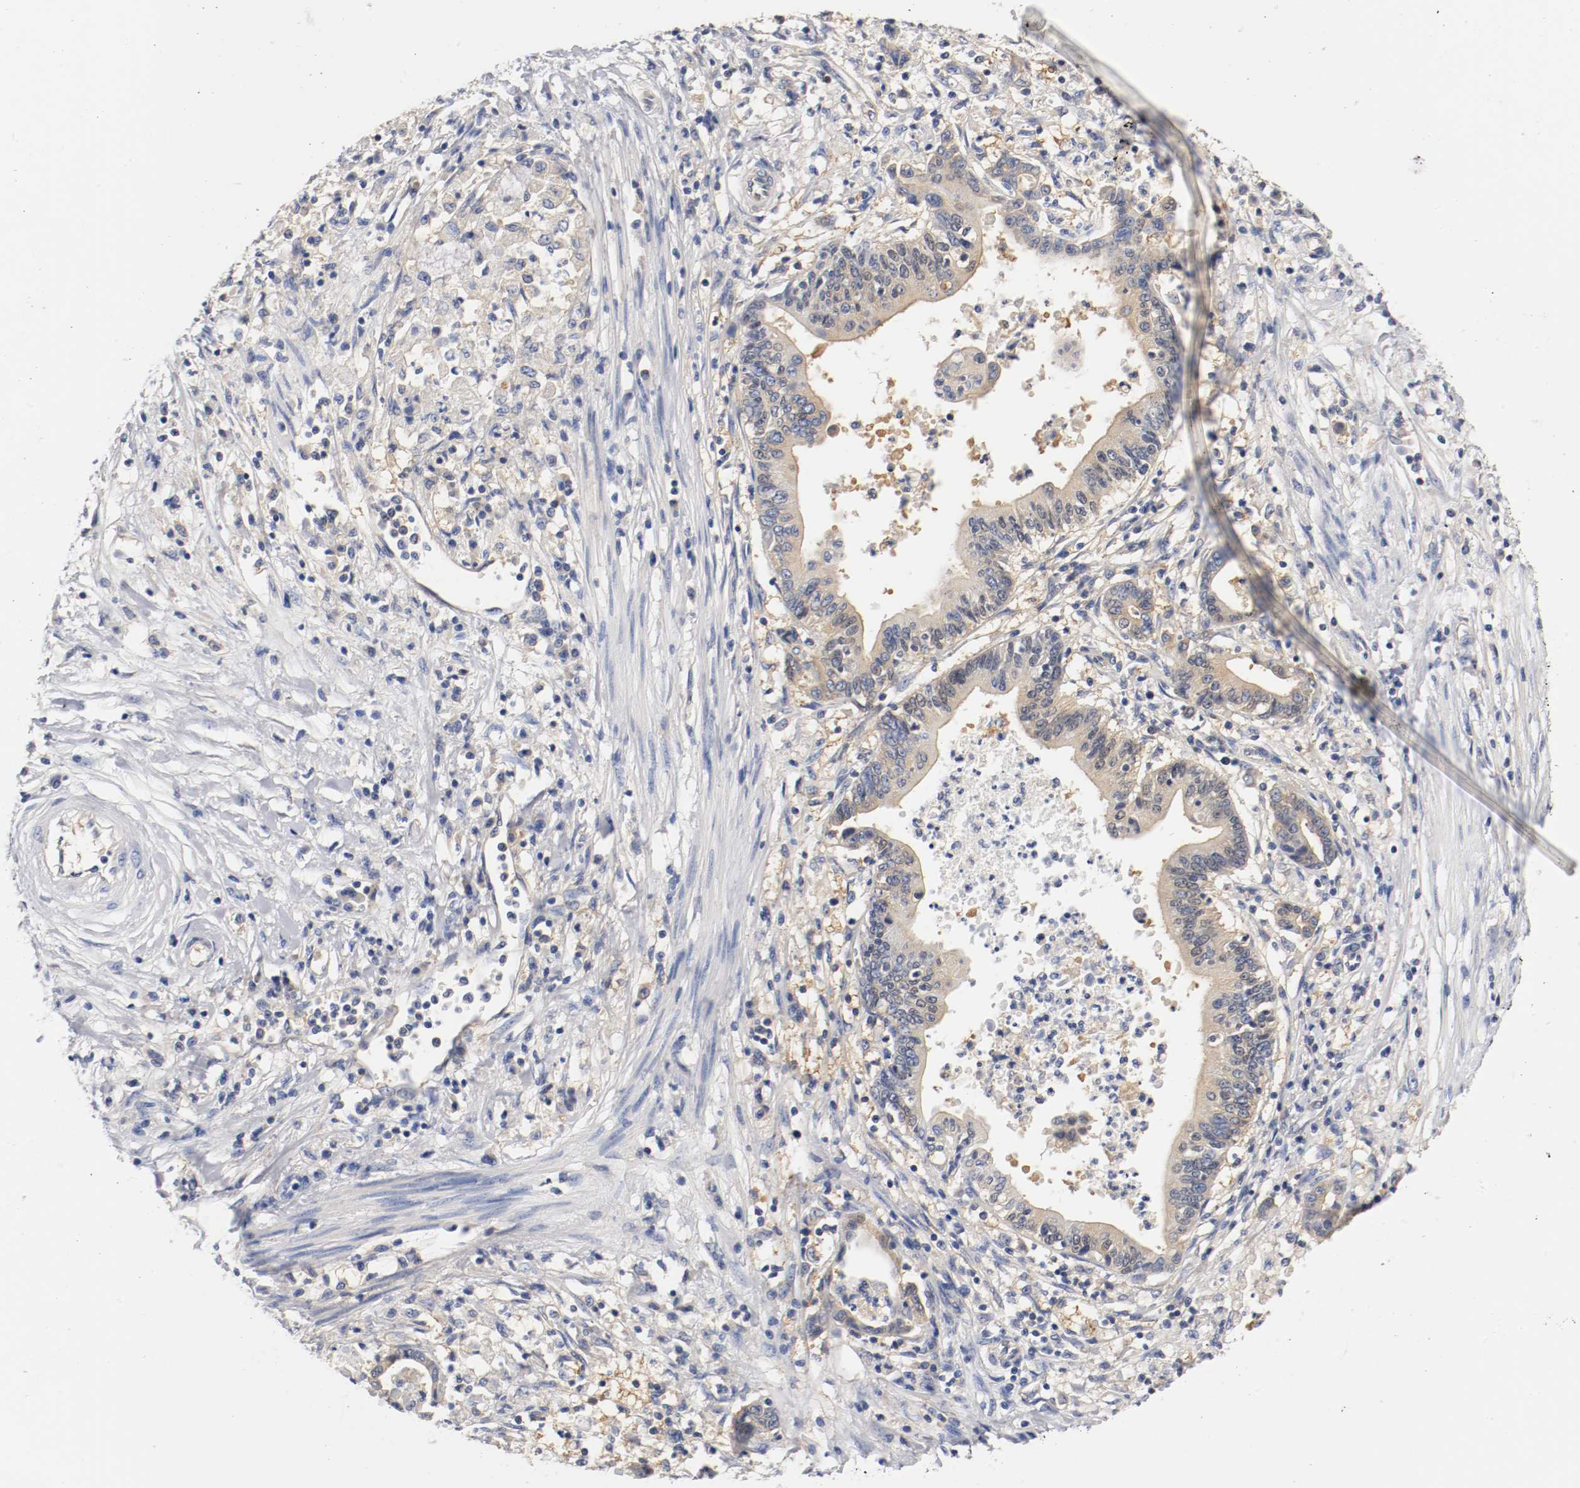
{"staining": {"intensity": "moderate", "quantity": ">75%", "location": "cytoplasmic/membranous"}, "tissue": "pancreatic cancer", "cell_type": "Tumor cells", "image_type": "cancer", "snomed": [{"axis": "morphology", "description": "Adenocarcinoma, NOS"}, {"axis": "topography", "description": "Pancreas"}], "caption": "Brown immunohistochemical staining in pancreatic cancer demonstrates moderate cytoplasmic/membranous staining in about >75% of tumor cells.", "gene": "HGS", "patient": {"sex": "female", "age": 48}}